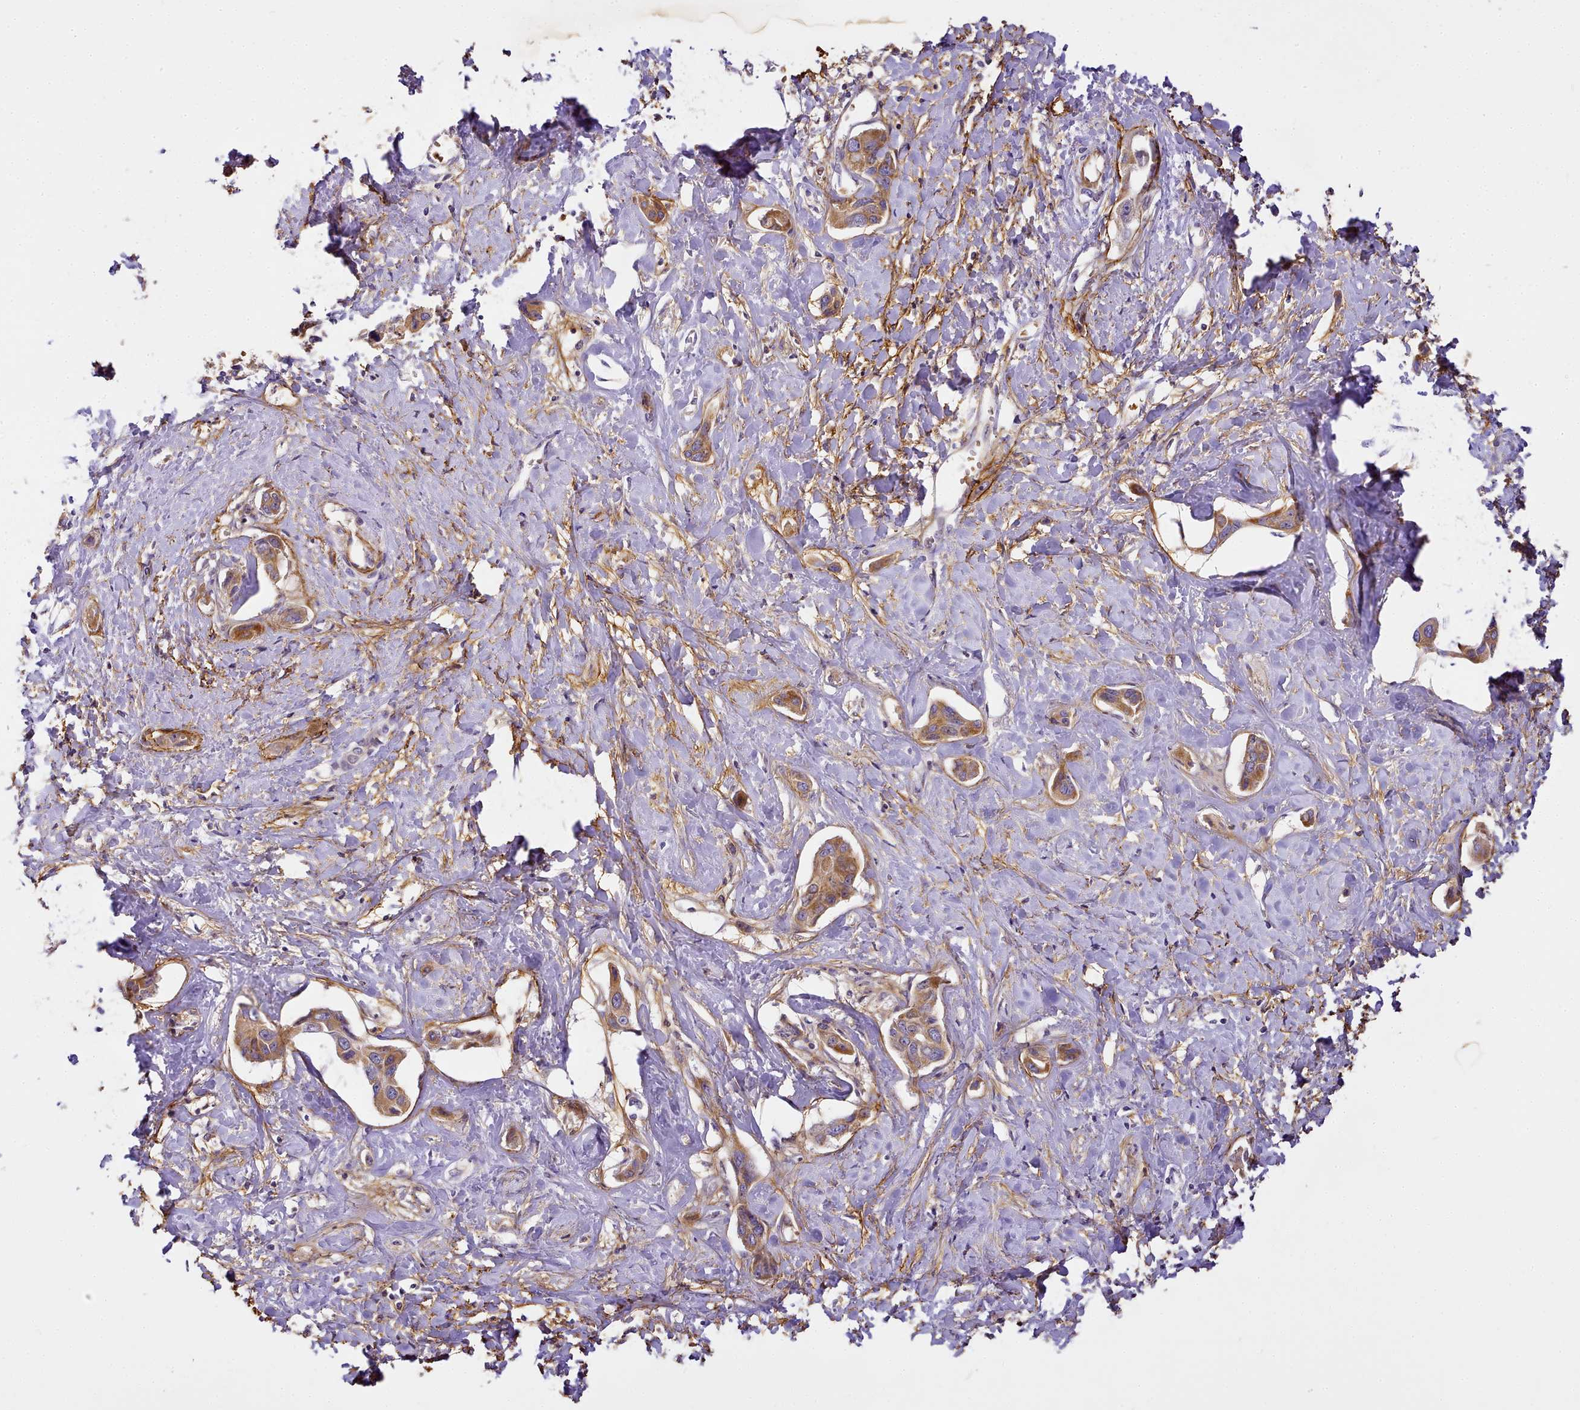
{"staining": {"intensity": "moderate", "quantity": ">75%", "location": "cytoplasmic/membranous"}, "tissue": "liver cancer", "cell_type": "Tumor cells", "image_type": "cancer", "snomed": [{"axis": "morphology", "description": "Cholangiocarcinoma"}, {"axis": "topography", "description": "Liver"}], "caption": "Moderate cytoplasmic/membranous staining is appreciated in about >75% of tumor cells in liver cholangiocarcinoma.", "gene": "NBPF1", "patient": {"sex": "male", "age": 59}}